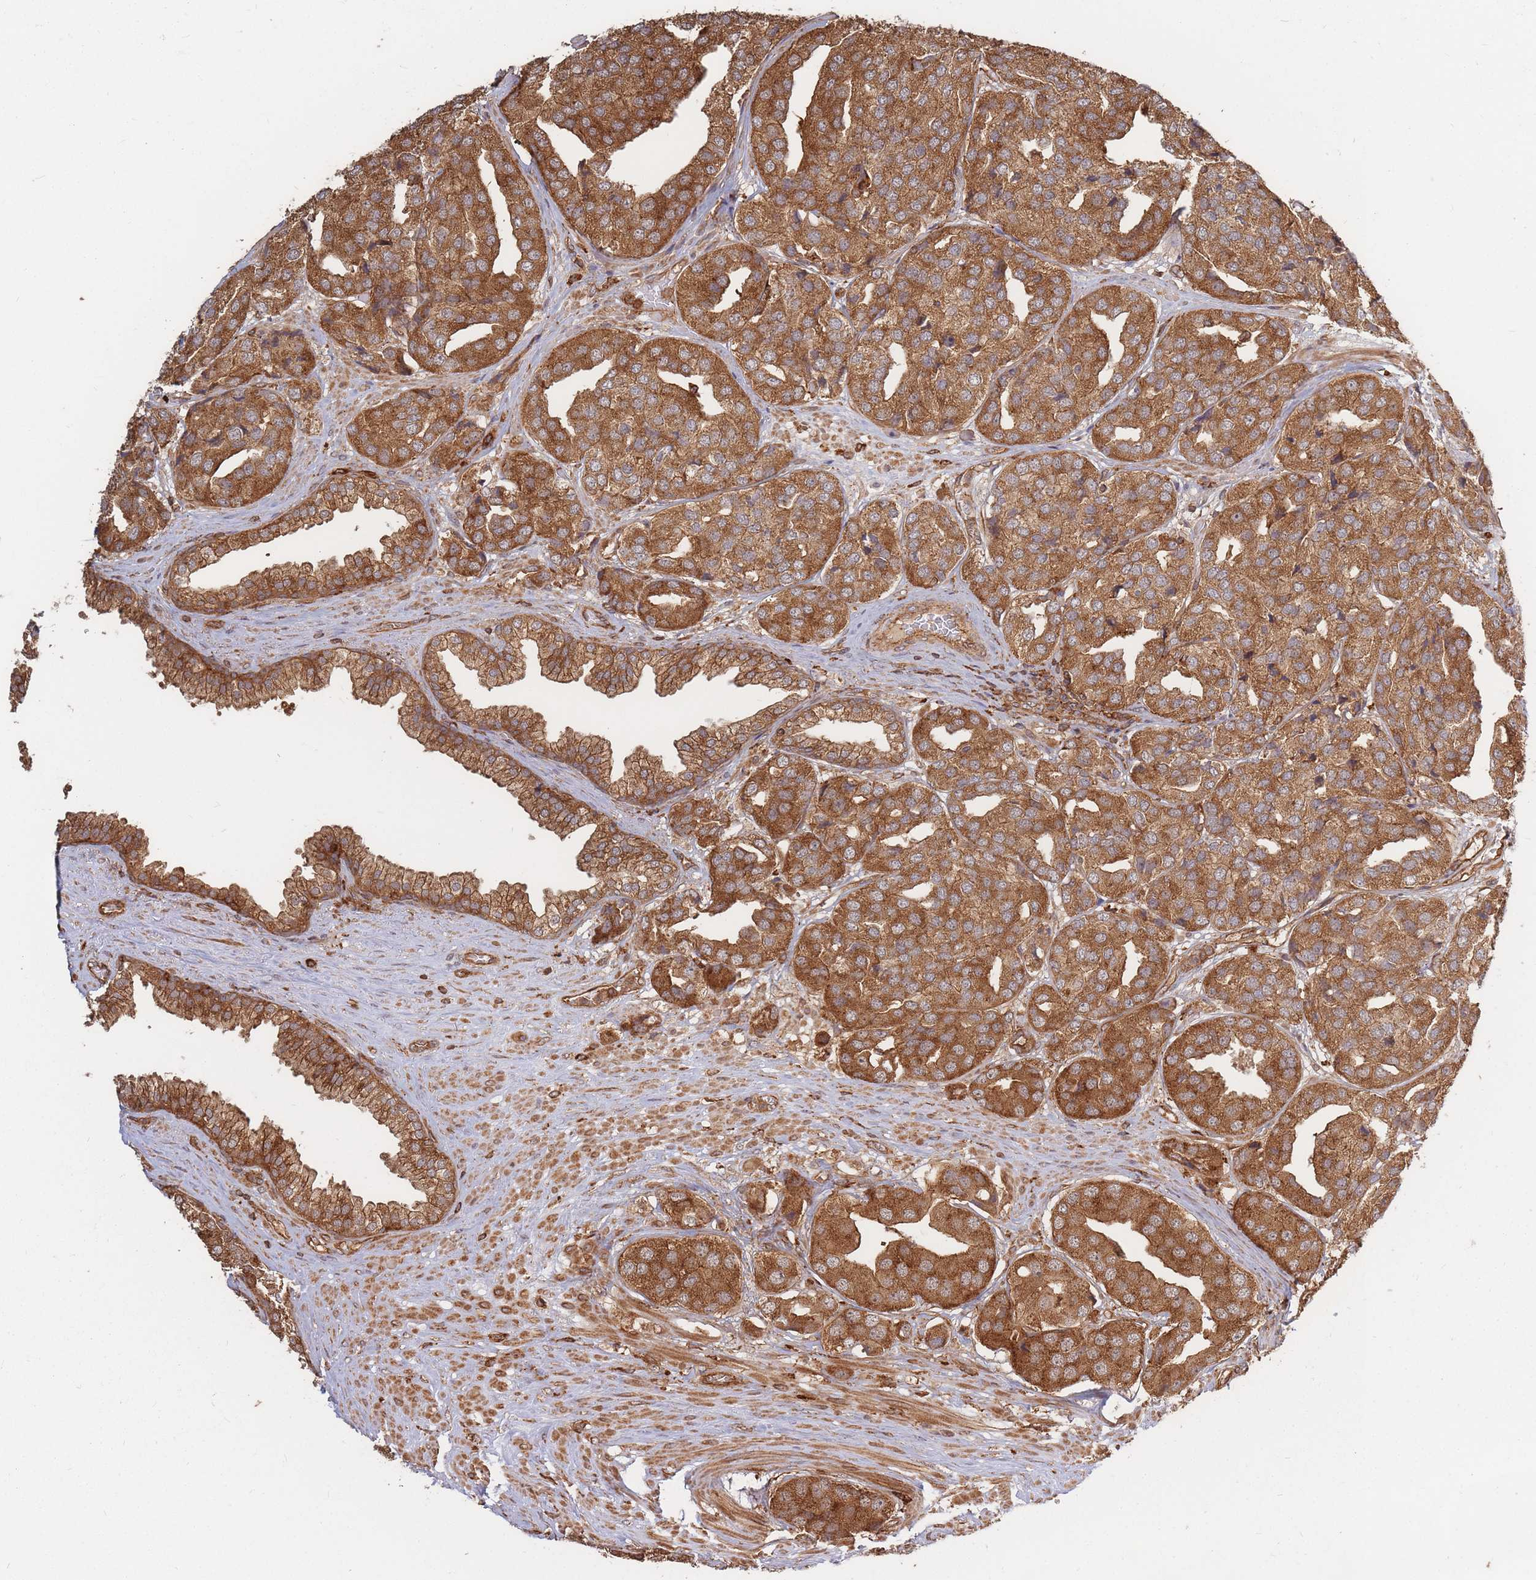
{"staining": {"intensity": "strong", "quantity": ">75%", "location": "cytoplasmic/membranous"}, "tissue": "prostate cancer", "cell_type": "Tumor cells", "image_type": "cancer", "snomed": [{"axis": "morphology", "description": "Adenocarcinoma, High grade"}, {"axis": "topography", "description": "Prostate"}], "caption": "Prostate cancer tissue displays strong cytoplasmic/membranous positivity in about >75% of tumor cells, visualized by immunohistochemistry.", "gene": "RASSF2", "patient": {"sex": "male", "age": 63}}